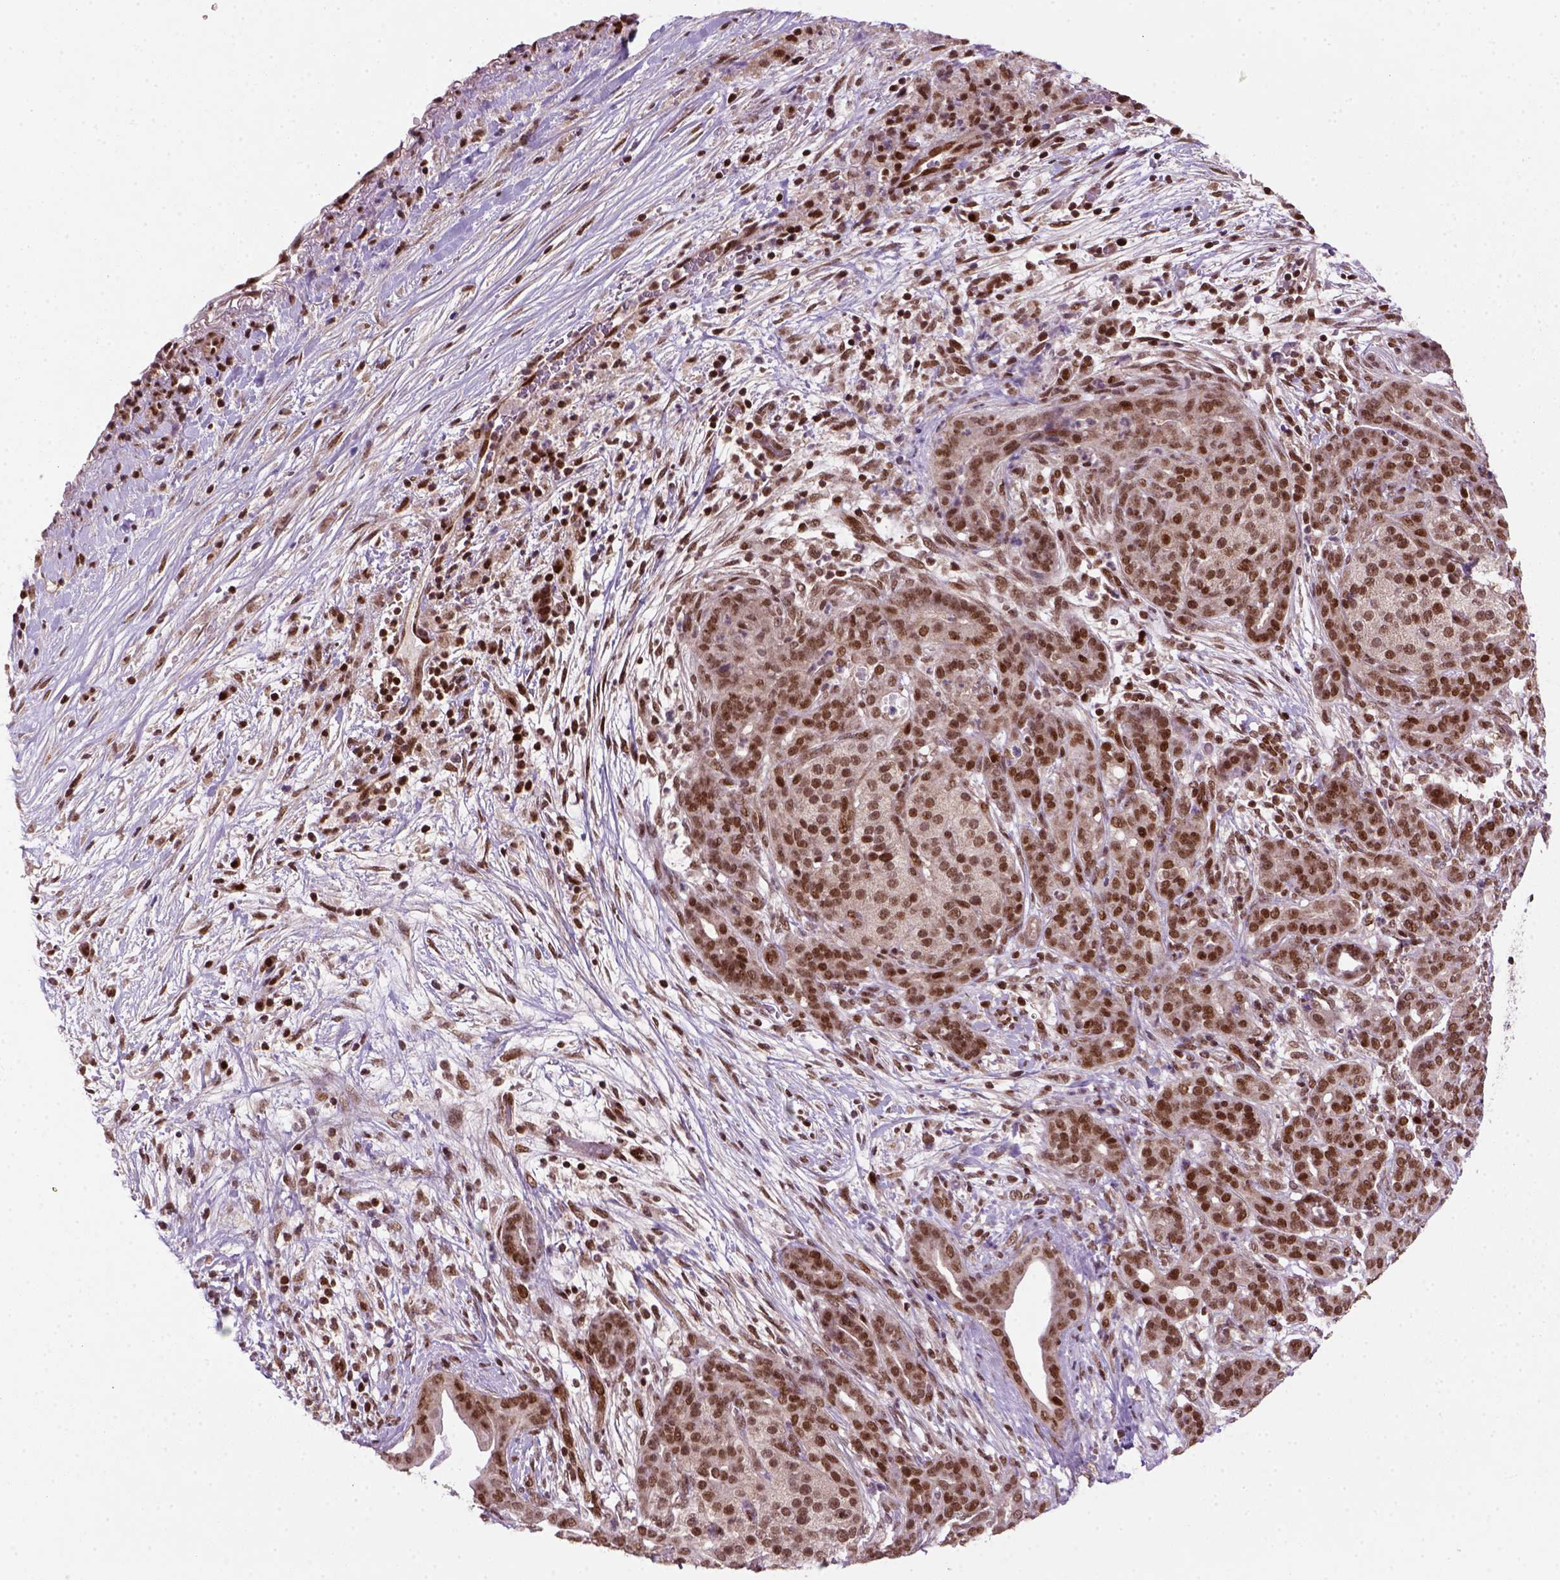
{"staining": {"intensity": "moderate", "quantity": ">75%", "location": "nuclear"}, "tissue": "pancreatic cancer", "cell_type": "Tumor cells", "image_type": "cancer", "snomed": [{"axis": "morphology", "description": "Adenocarcinoma, NOS"}, {"axis": "topography", "description": "Pancreas"}], "caption": "Adenocarcinoma (pancreatic) tissue shows moderate nuclear positivity in about >75% of tumor cells", "gene": "MGMT", "patient": {"sex": "male", "age": 44}}